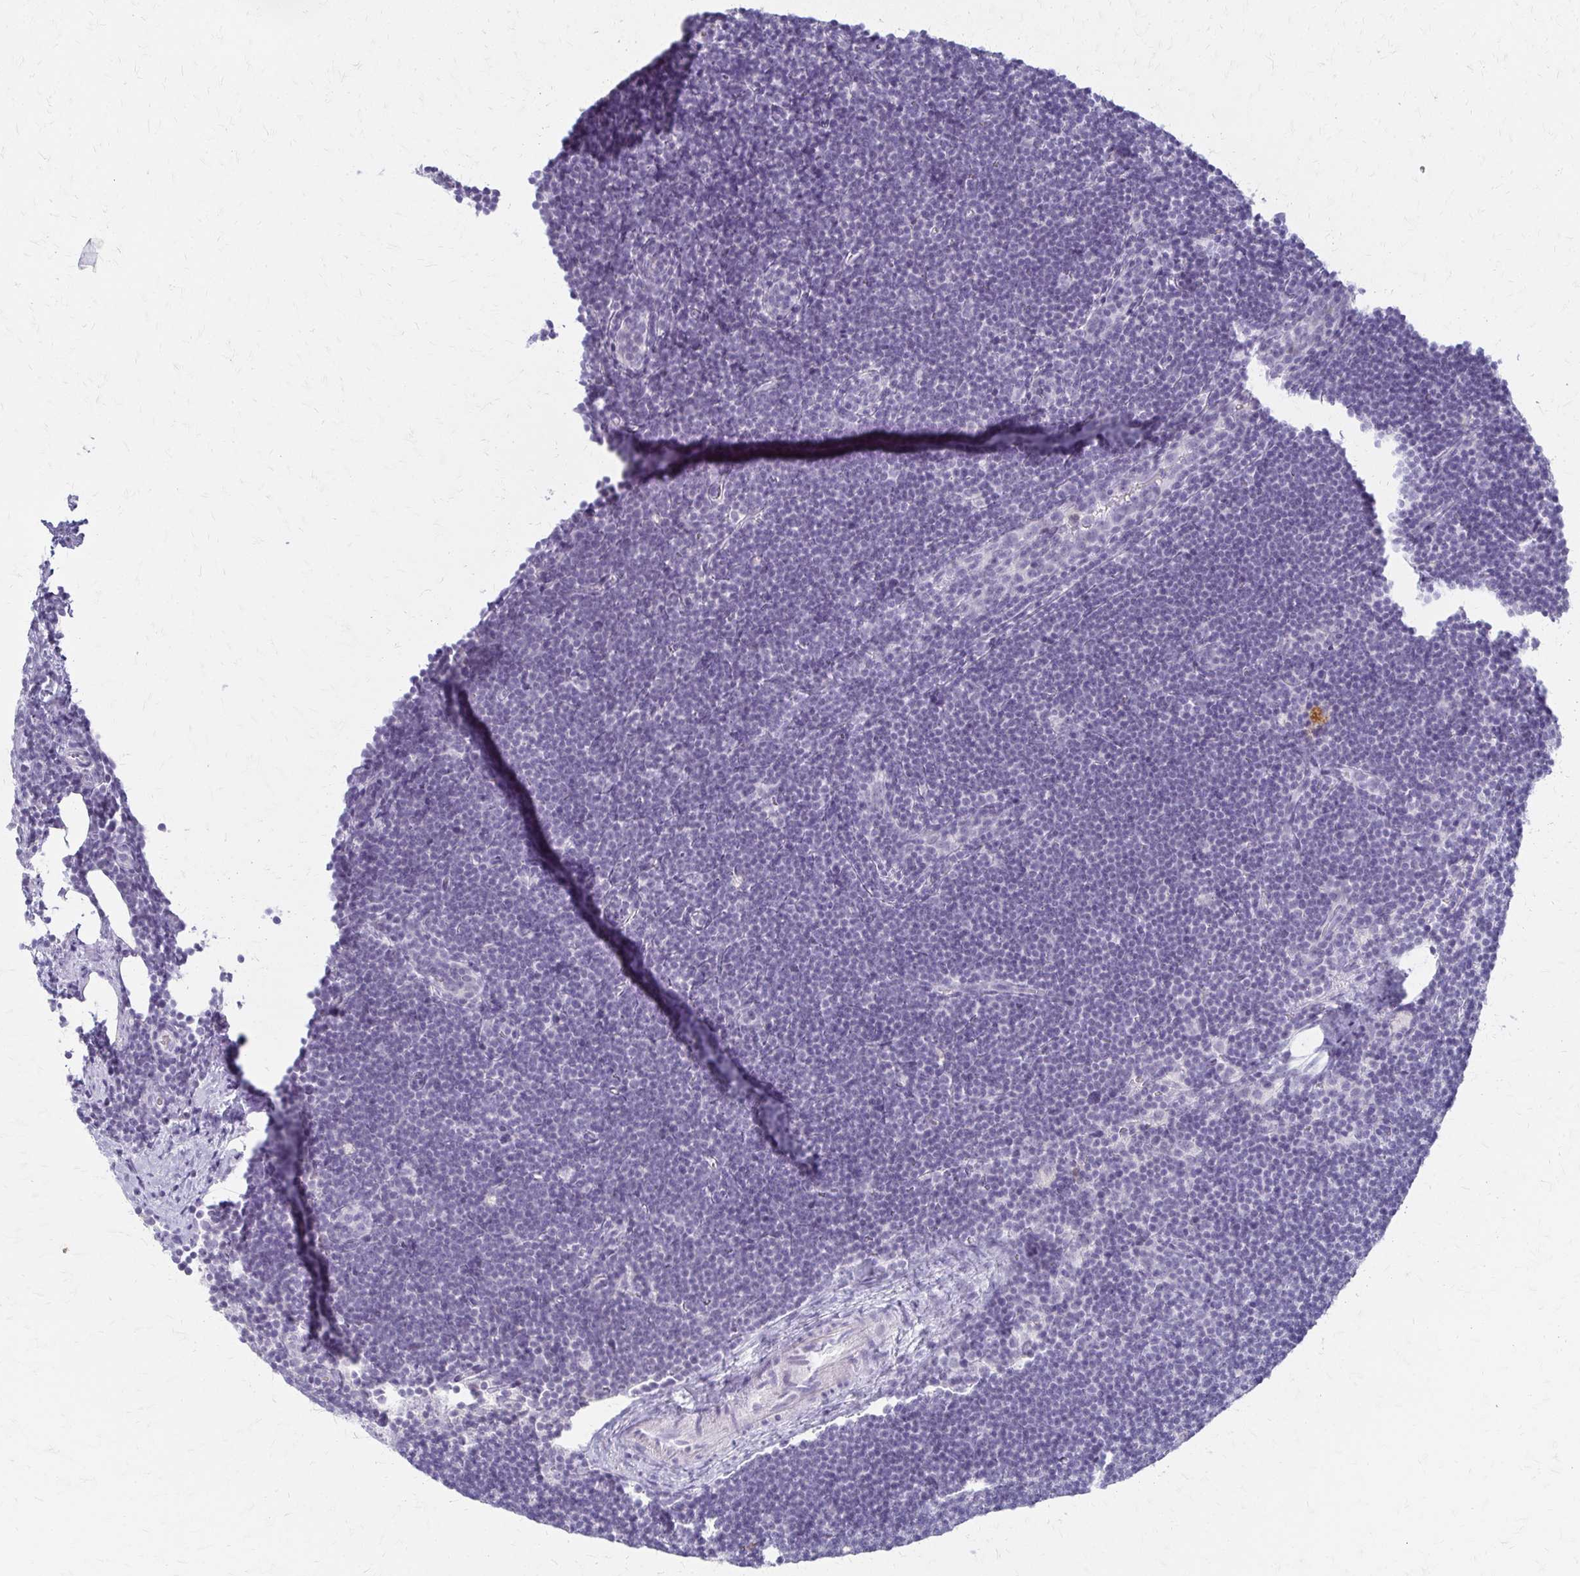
{"staining": {"intensity": "negative", "quantity": "none", "location": "none"}, "tissue": "lymphoma", "cell_type": "Tumor cells", "image_type": "cancer", "snomed": [{"axis": "morphology", "description": "Malignant lymphoma, non-Hodgkin's type, Low grade"}, {"axis": "topography", "description": "Lymph node"}], "caption": "Tumor cells are negative for brown protein staining in malignant lymphoma, non-Hodgkin's type (low-grade).", "gene": "ACP5", "patient": {"sex": "female", "age": 73}}